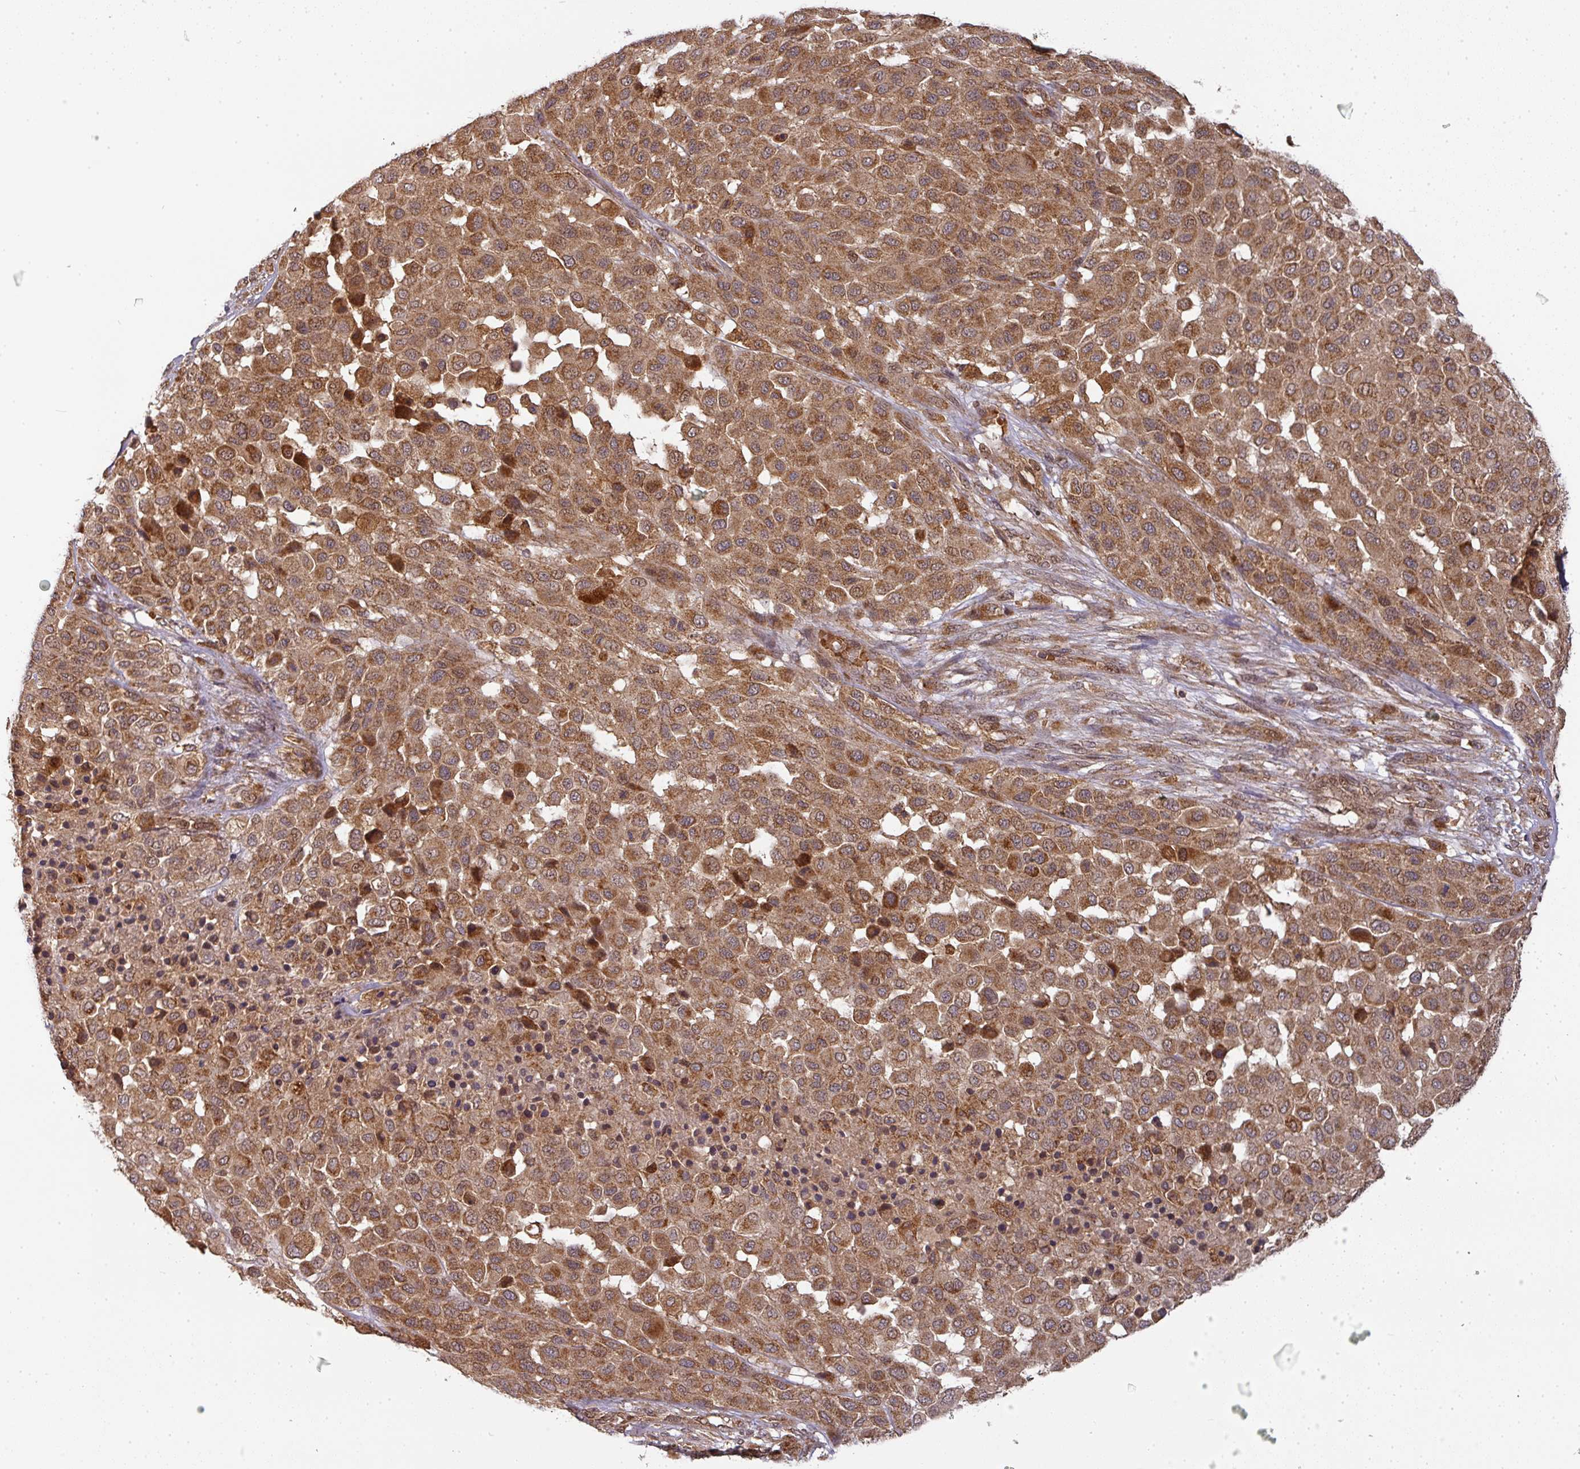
{"staining": {"intensity": "moderate", "quantity": ">75%", "location": "cytoplasmic/membranous"}, "tissue": "melanoma", "cell_type": "Tumor cells", "image_type": "cancer", "snomed": [{"axis": "morphology", "description": "Malignant melanoma, Metastatic site"}, {"axis": "topography", "description": "Skin"}], "caption": "Immunohistochemistry of human melanoma demonstrates medium levels of moderate cytoplasmic/membranous positivity in approximately >75% of tumor cells.", "gene": "MALSU1", "patient": {"sex": "female", "age": 81}}